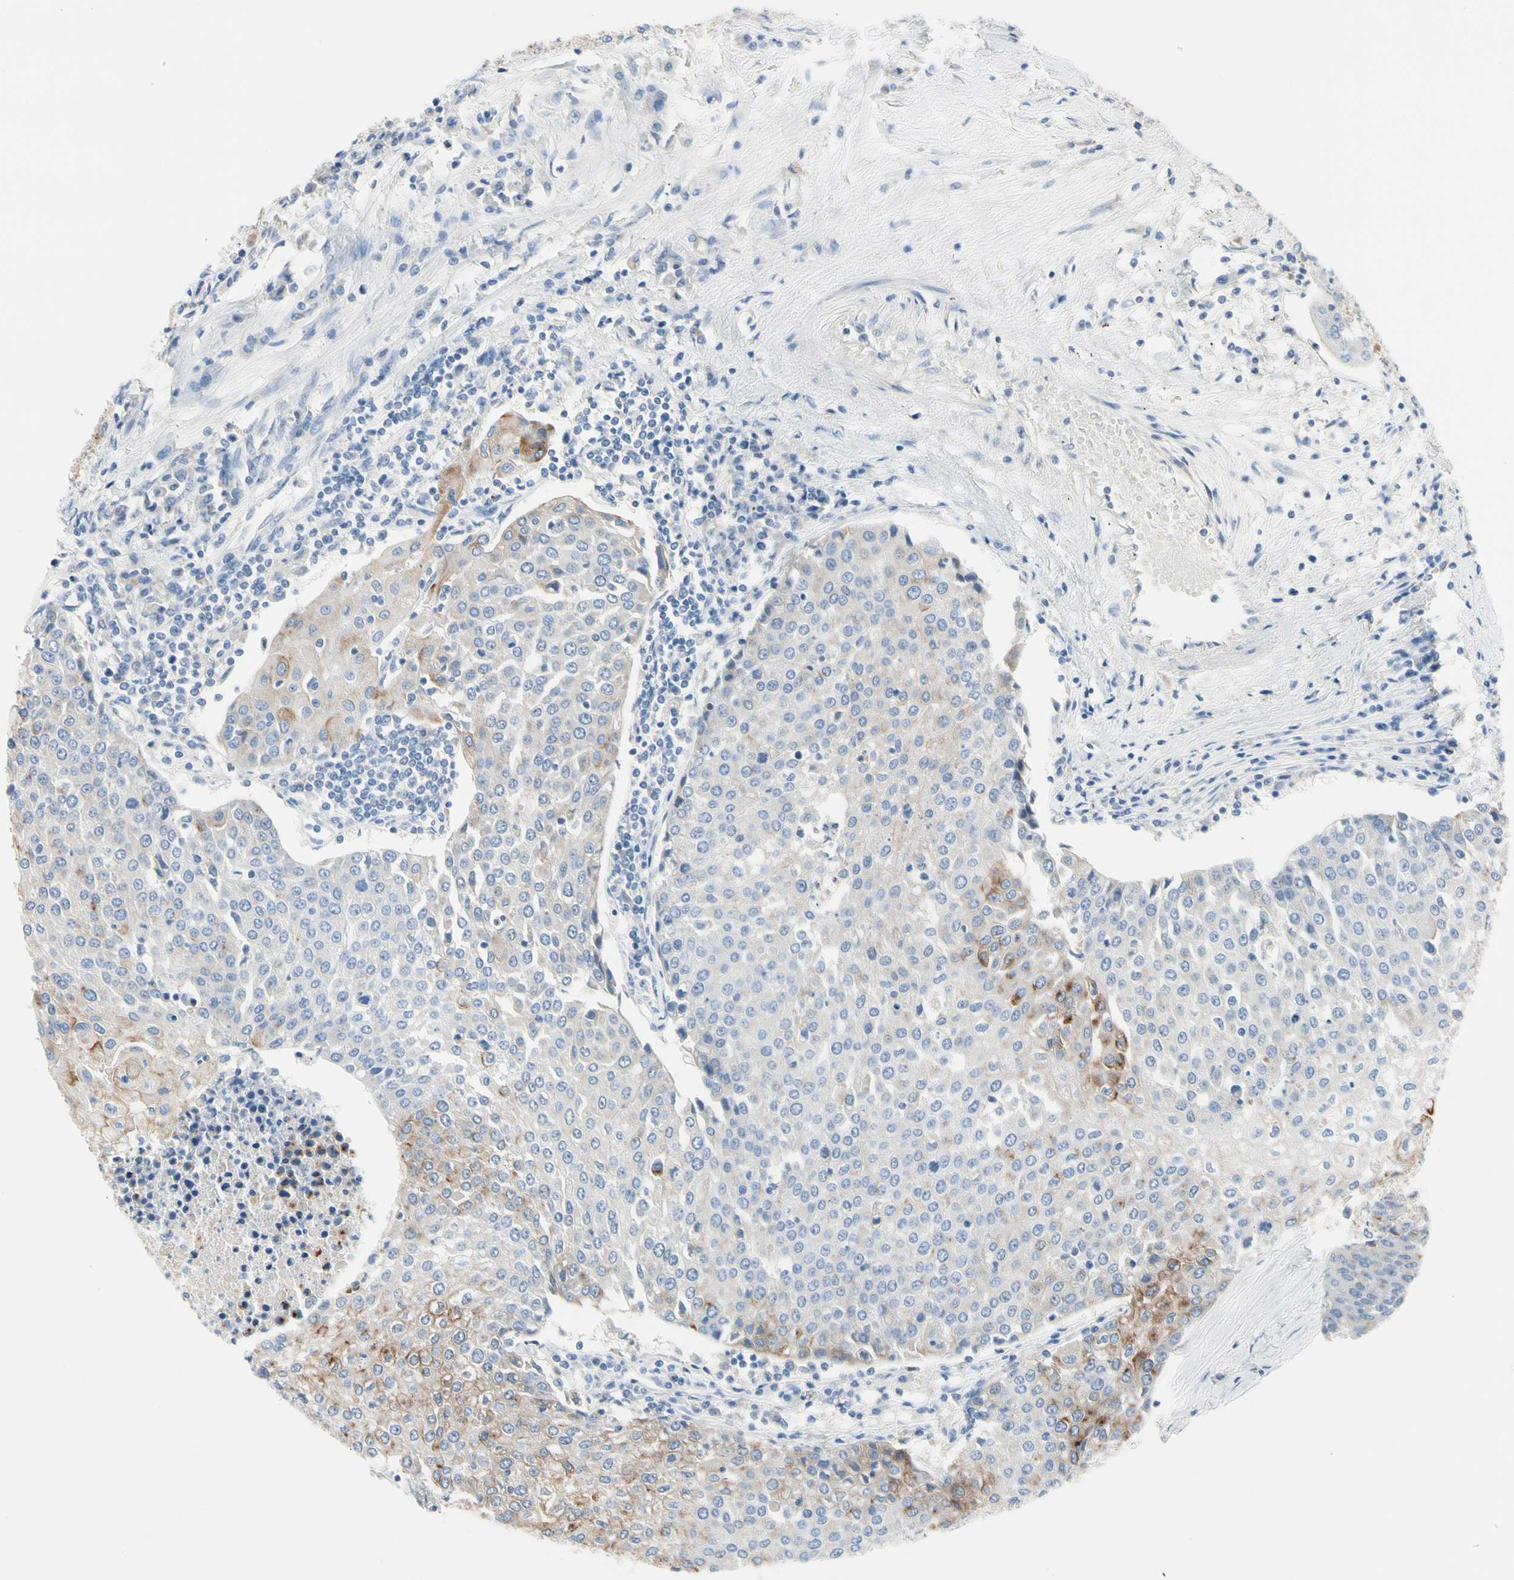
{"staining": {"intensity": "moderate", "quantity": "<25%", "location": "cytoplasmic/membranous"}, "tissue": "urothelial cancer", "cell_type": "Tumor cells", "image_type": "cancer", "snomed": [{"axis": "morphology", "description": "Urothelial carcinoma, High grade"}, {"axis": "topography", "description": "Urinary bladder"}], "caption": "The histopathology image shows immunohistochemical staining of urothelial cancer. There is moderate cytoplasmic/membranous expression is present in about <25% of tumor cells.", "gene": "MARK1", "patient": {"sex": "female", "age": 85}}